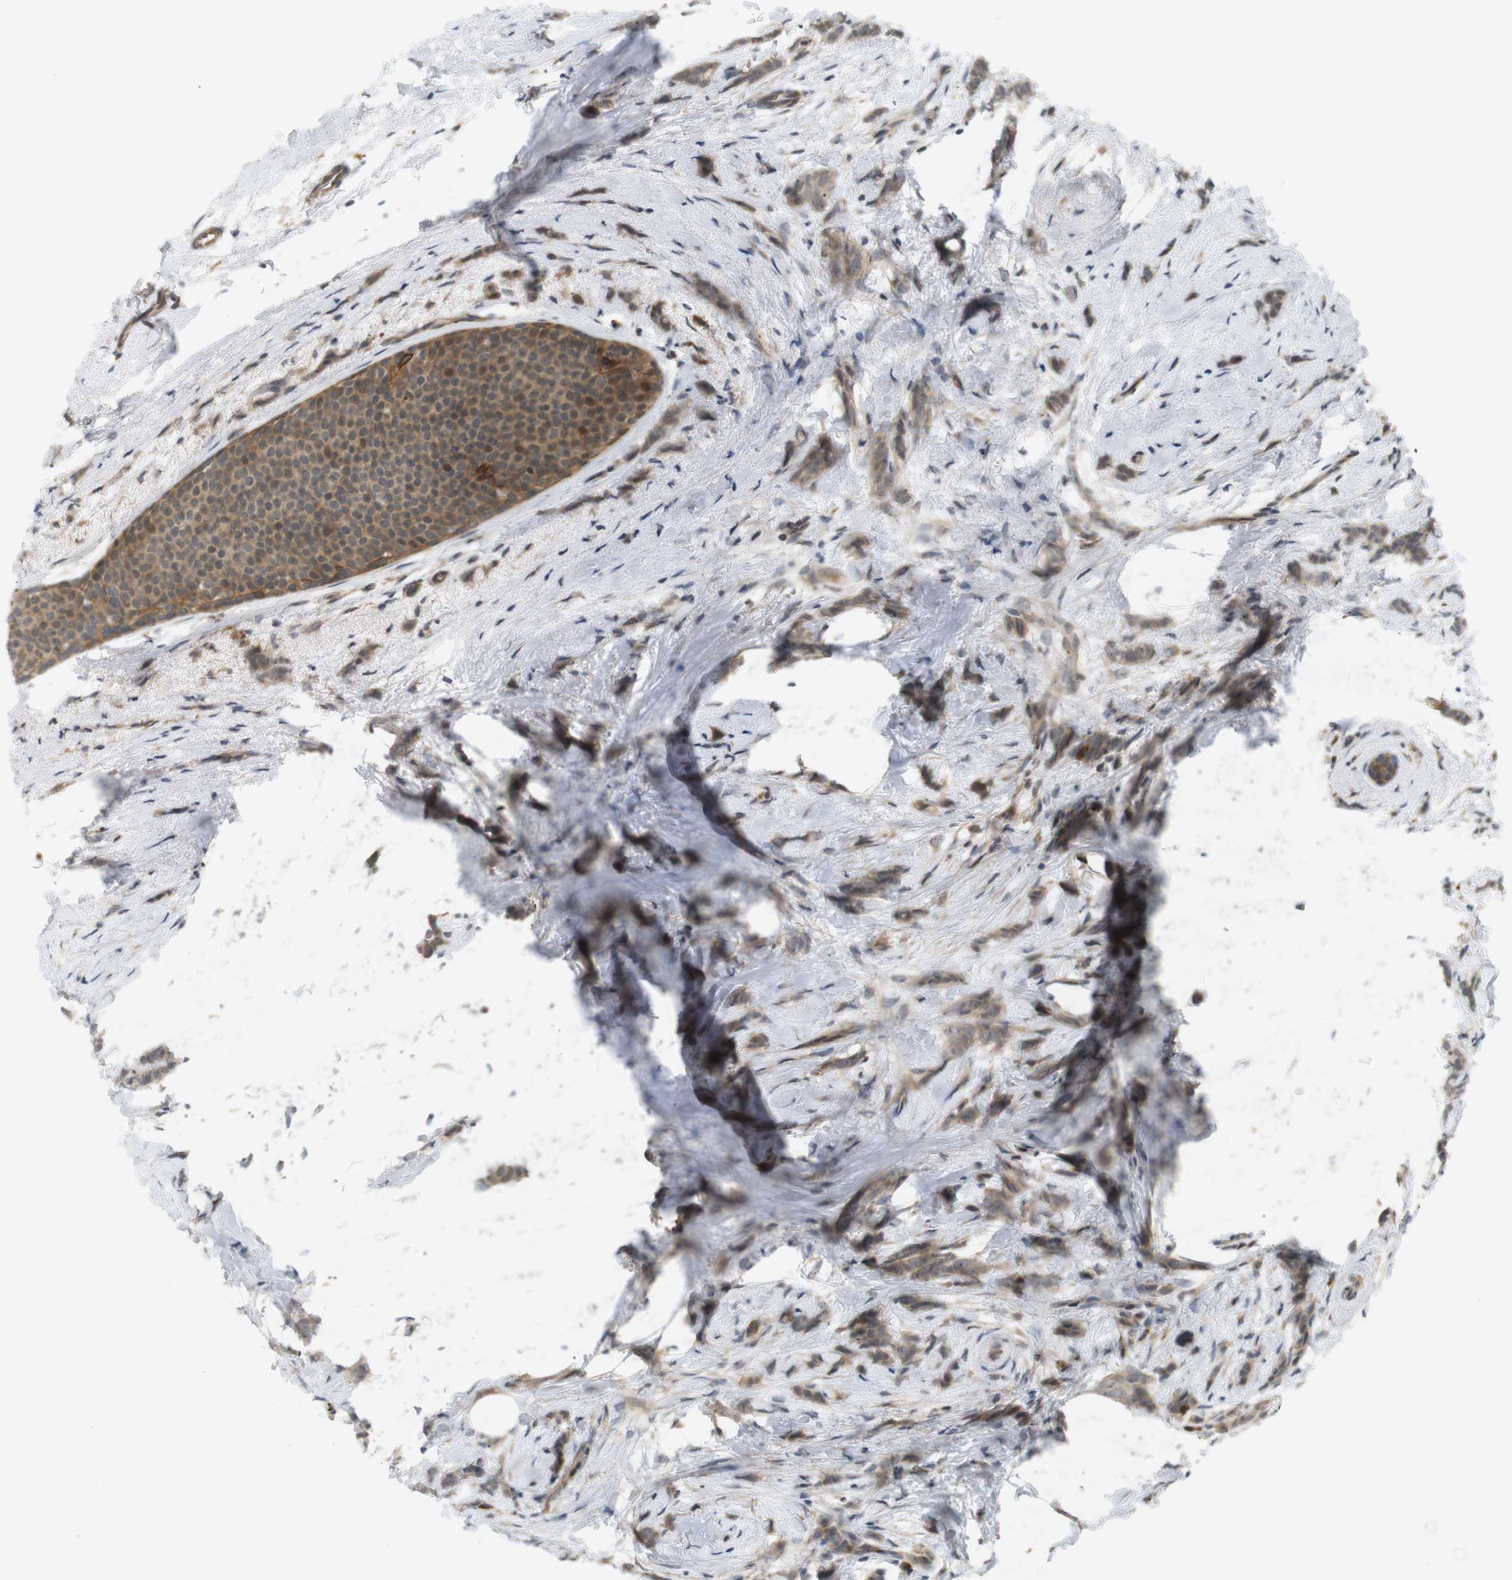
{"staining": {"intensity": "weak", "quantity": ">75%", "location": "cytoplasmic/membranous"}, "tissue": "breast cancer", "cell_type": "Tumor cells", "image_type": "cancer", "snomed": [{"axis": "morphology", "description": "Lobular carcinoma, in situ"}, {"axis": "morphology", "description": "Lobular carcinoma"}, {"axis": "topography", "description": "Breast"}], "caption": "Protein expression analysis of human lobular carcinoma in situ (breast) reveals weak cytoplasmic/membranous expression in approximately >75% of tumor cells.", "gene": "SOCS6", "patient": {"sex": "female", "age": 41}}